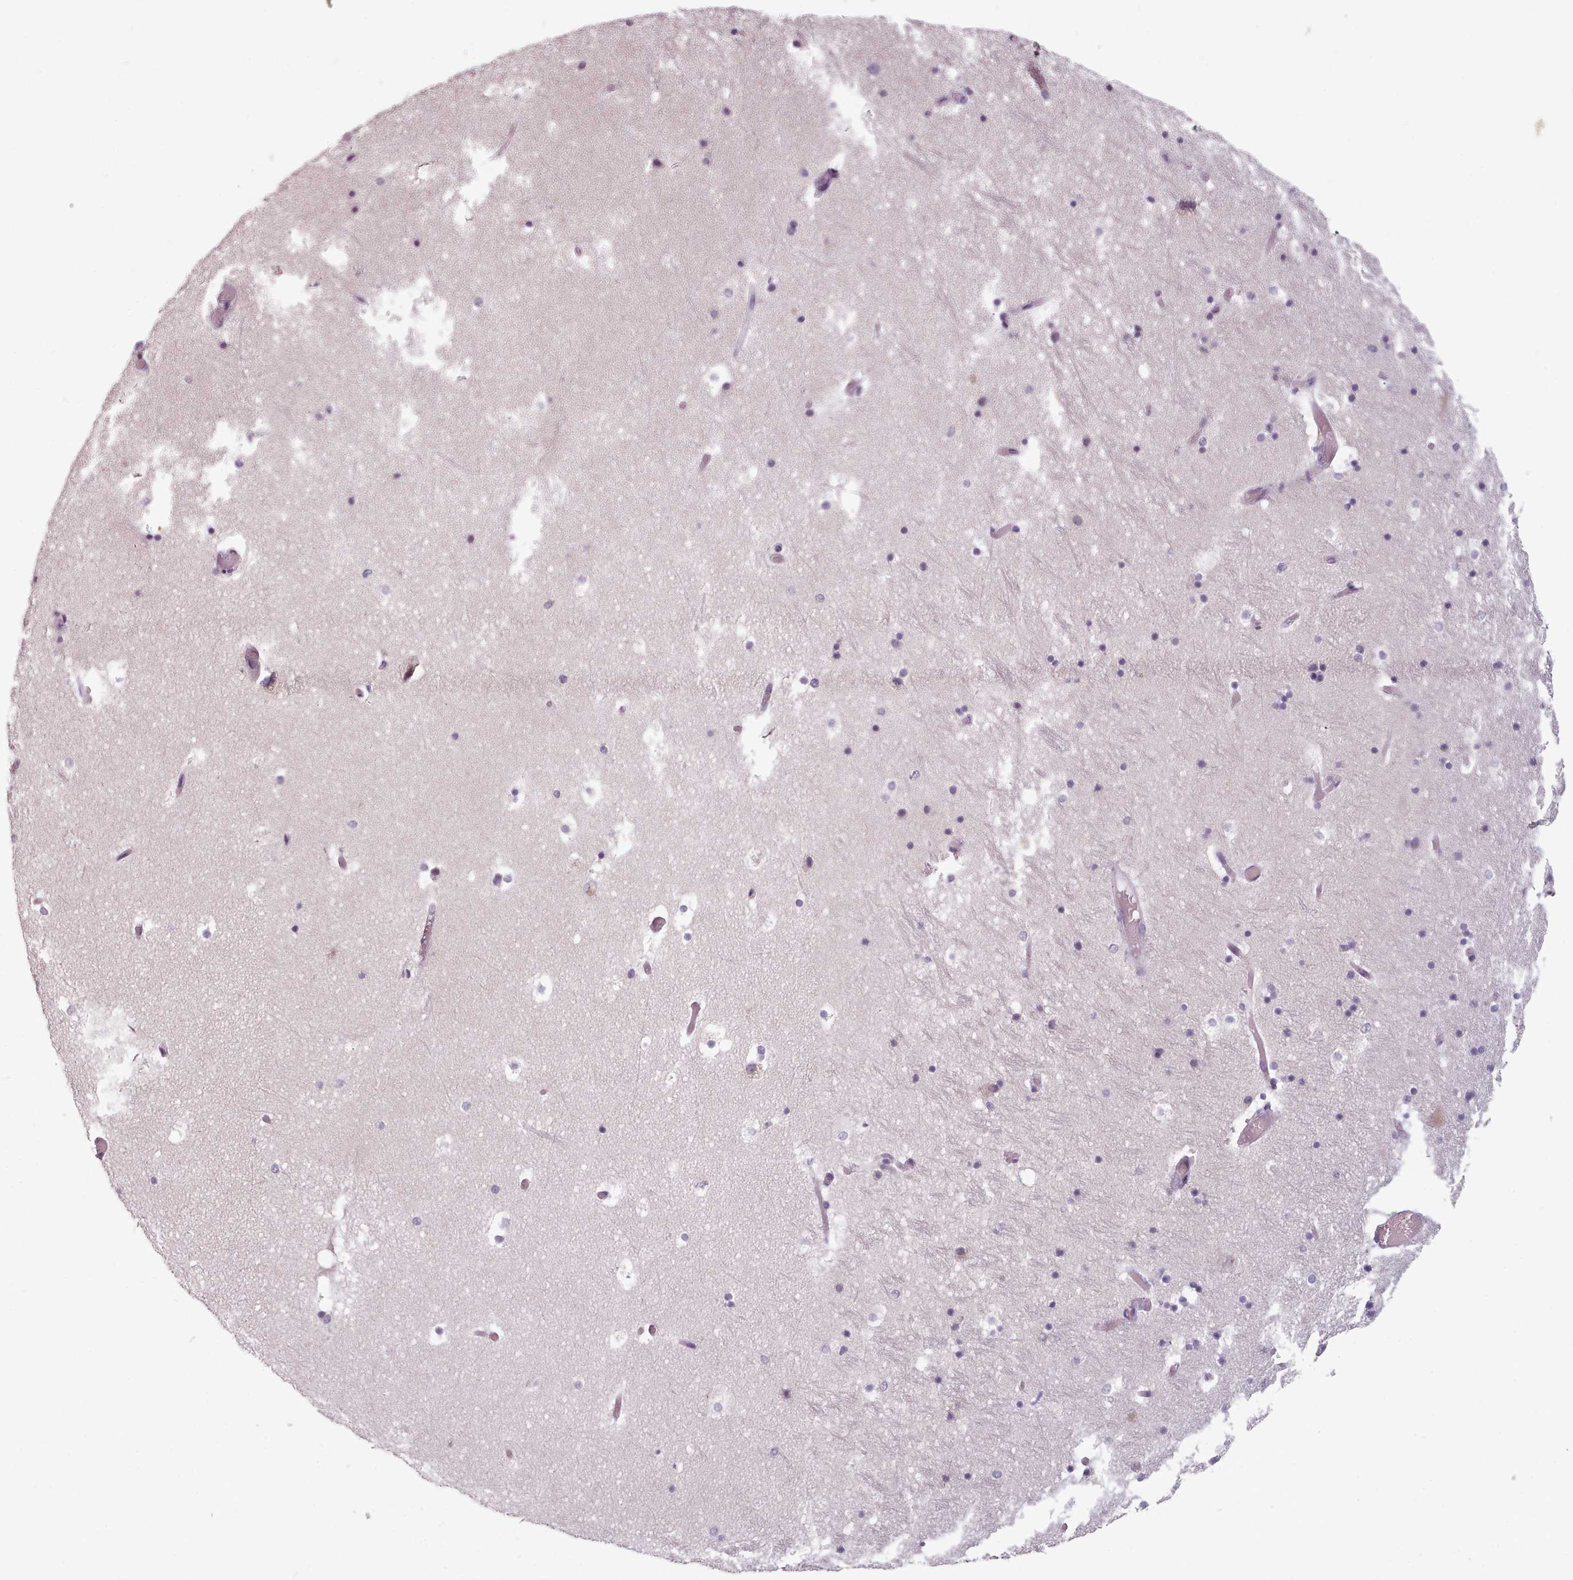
{"staining": {"intensity": "negative", "quantity": "none", "location": "none"}, "tissue": "hippocampus", "cell_type": "Glial cells", "image_type": "normal", "snomed": [{"axis": "morphology", "description": "Normal tissue, NOS"}, {"axis": "topography", "description": "Hippocampus"}], "caption": "Normal hippocampus was stained to show a protein in brown. There is no significant staining in glial cells. (IHC, brightfield microscopy, high magnification).", "gene": "PBX4", "patient": {"sex": "female", "age": 52}}